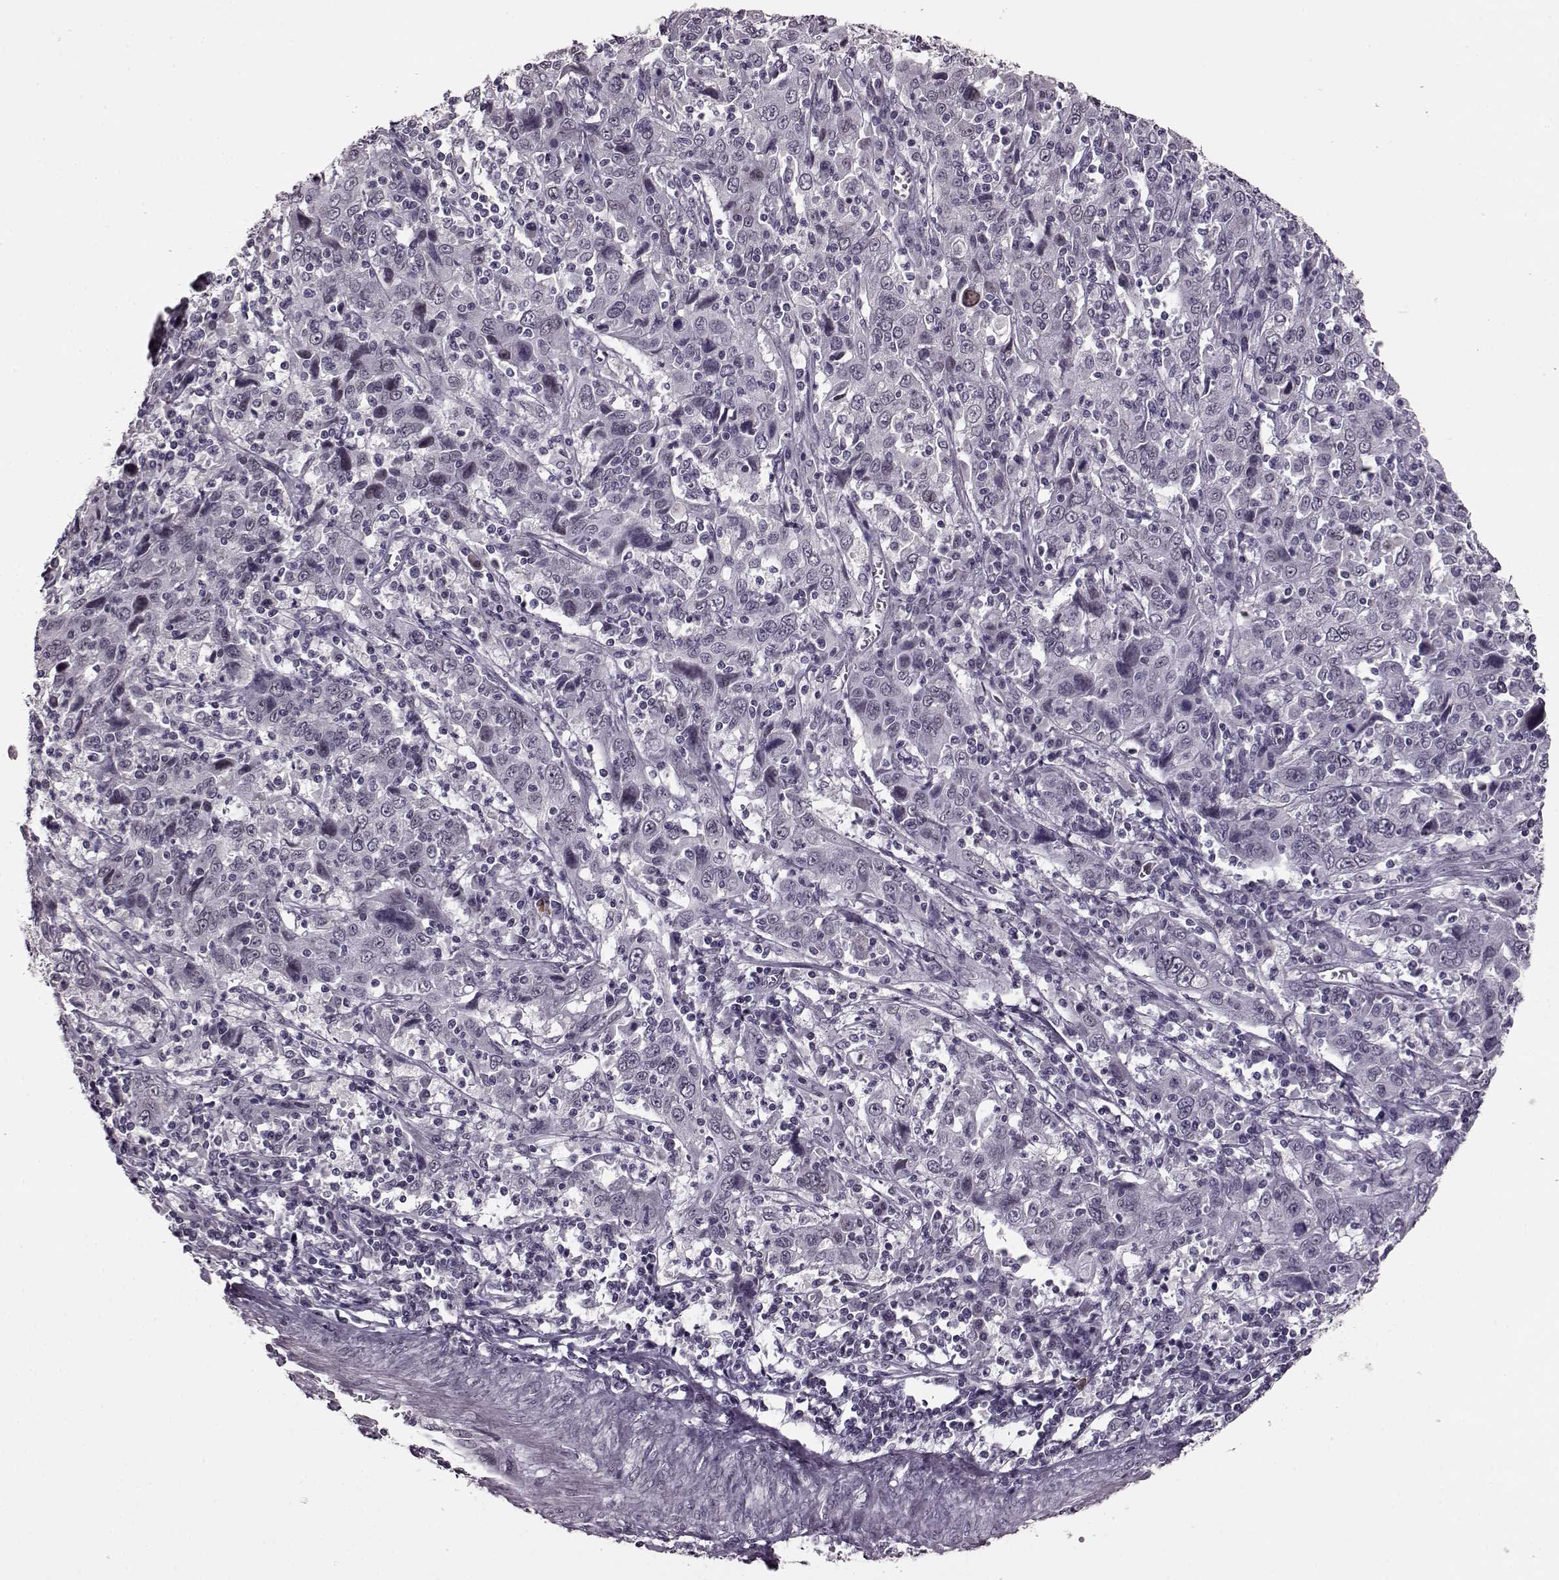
{"staining": {"intensity": "negative", "quantity": "none", "location": "none"}, "tissue": "cervical cancer", "cell_type": "Tumor cells", "image_type": "cancer", "snomed": [{"axis": "morphology", "description": "Squamous cell carcinoma, NOS"}, {"axis": "topography", "description": "Cervix"}], "caption": "A micrograph of cervical cancer stained for a protein demonstrates no brown staining in tumor cells.", "gene": "STX1B", "patient": {"sex": "female", "age": 46}}